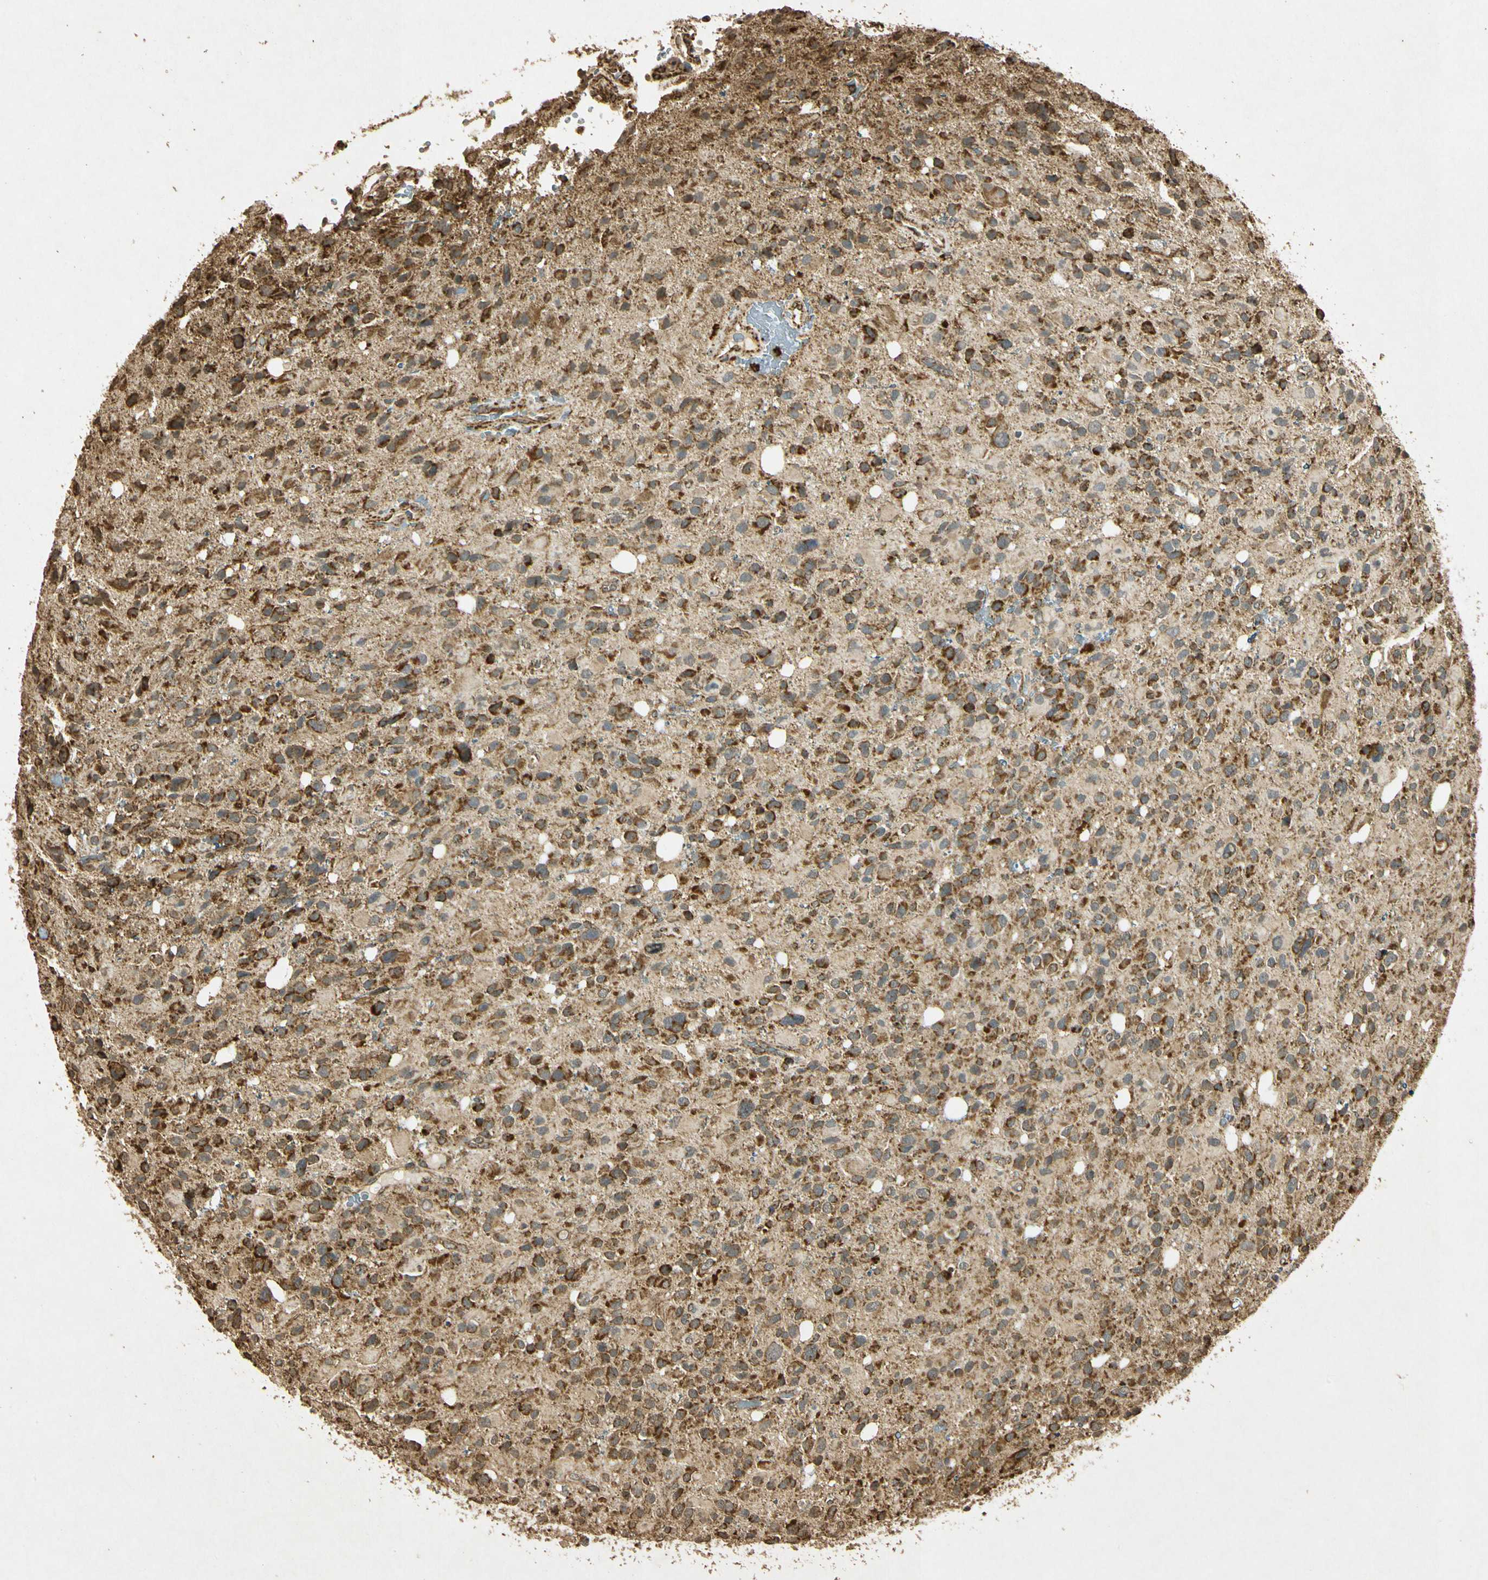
{"staining": {"intensity": "strong", "quantity": "25%-75%", "location": "cytoplasmic/membranous"}, "tissue": "glioma", "cell_type": "Tumor cells", "image_type": "cancer", "snomed": [{"axis": "morphology", "description": "Glioma, malignant, High grade"}, {"axis": "topography", "description": "Brain"}], "caption": "An image of glioma stained for a protein shows strong cytoplasmic/membranous brown staining in tumor cells.", "gene": "PRDX3", "patient": {"sex": "male", "age": 48}}